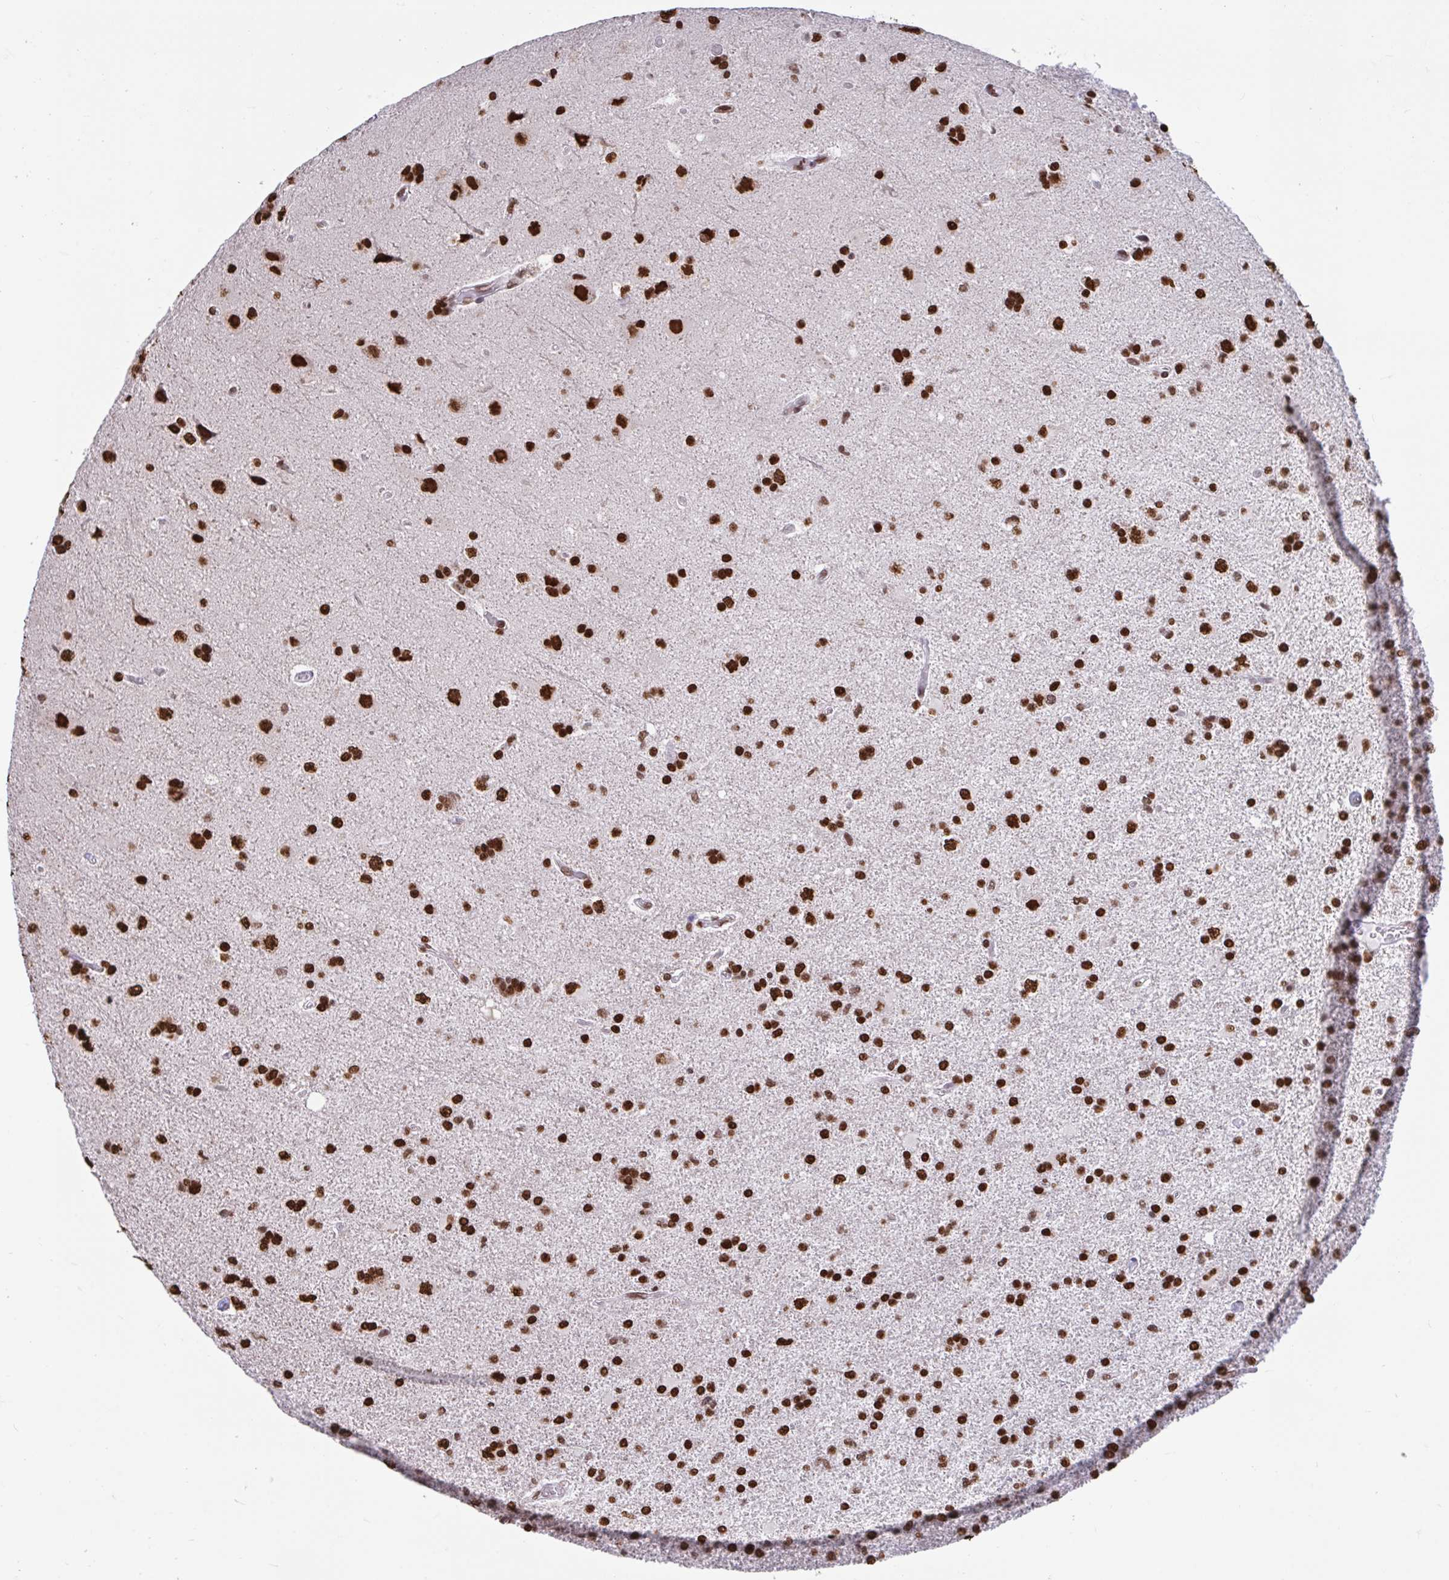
{"staining": {"intensity": "strong", "quantity": ">75%", "location": "nuclear"}, "tissue": "glioma", "cell_type": "Tumor cells", "image_type": "cancer", "snomed": [{"axis": "morphology", "description": "Glioma, malignant, High grade"}, {"axis": "topography", "description": "Brain"}], "caption": "Approximately >75% of tumor cells in malignant glioma (high-grade) display strong nuclear protein positivity as visualized by brown immunohistochemical staining.", "gene": "HNRNPDL", "patient": {"sex": "male", "age": 68}}